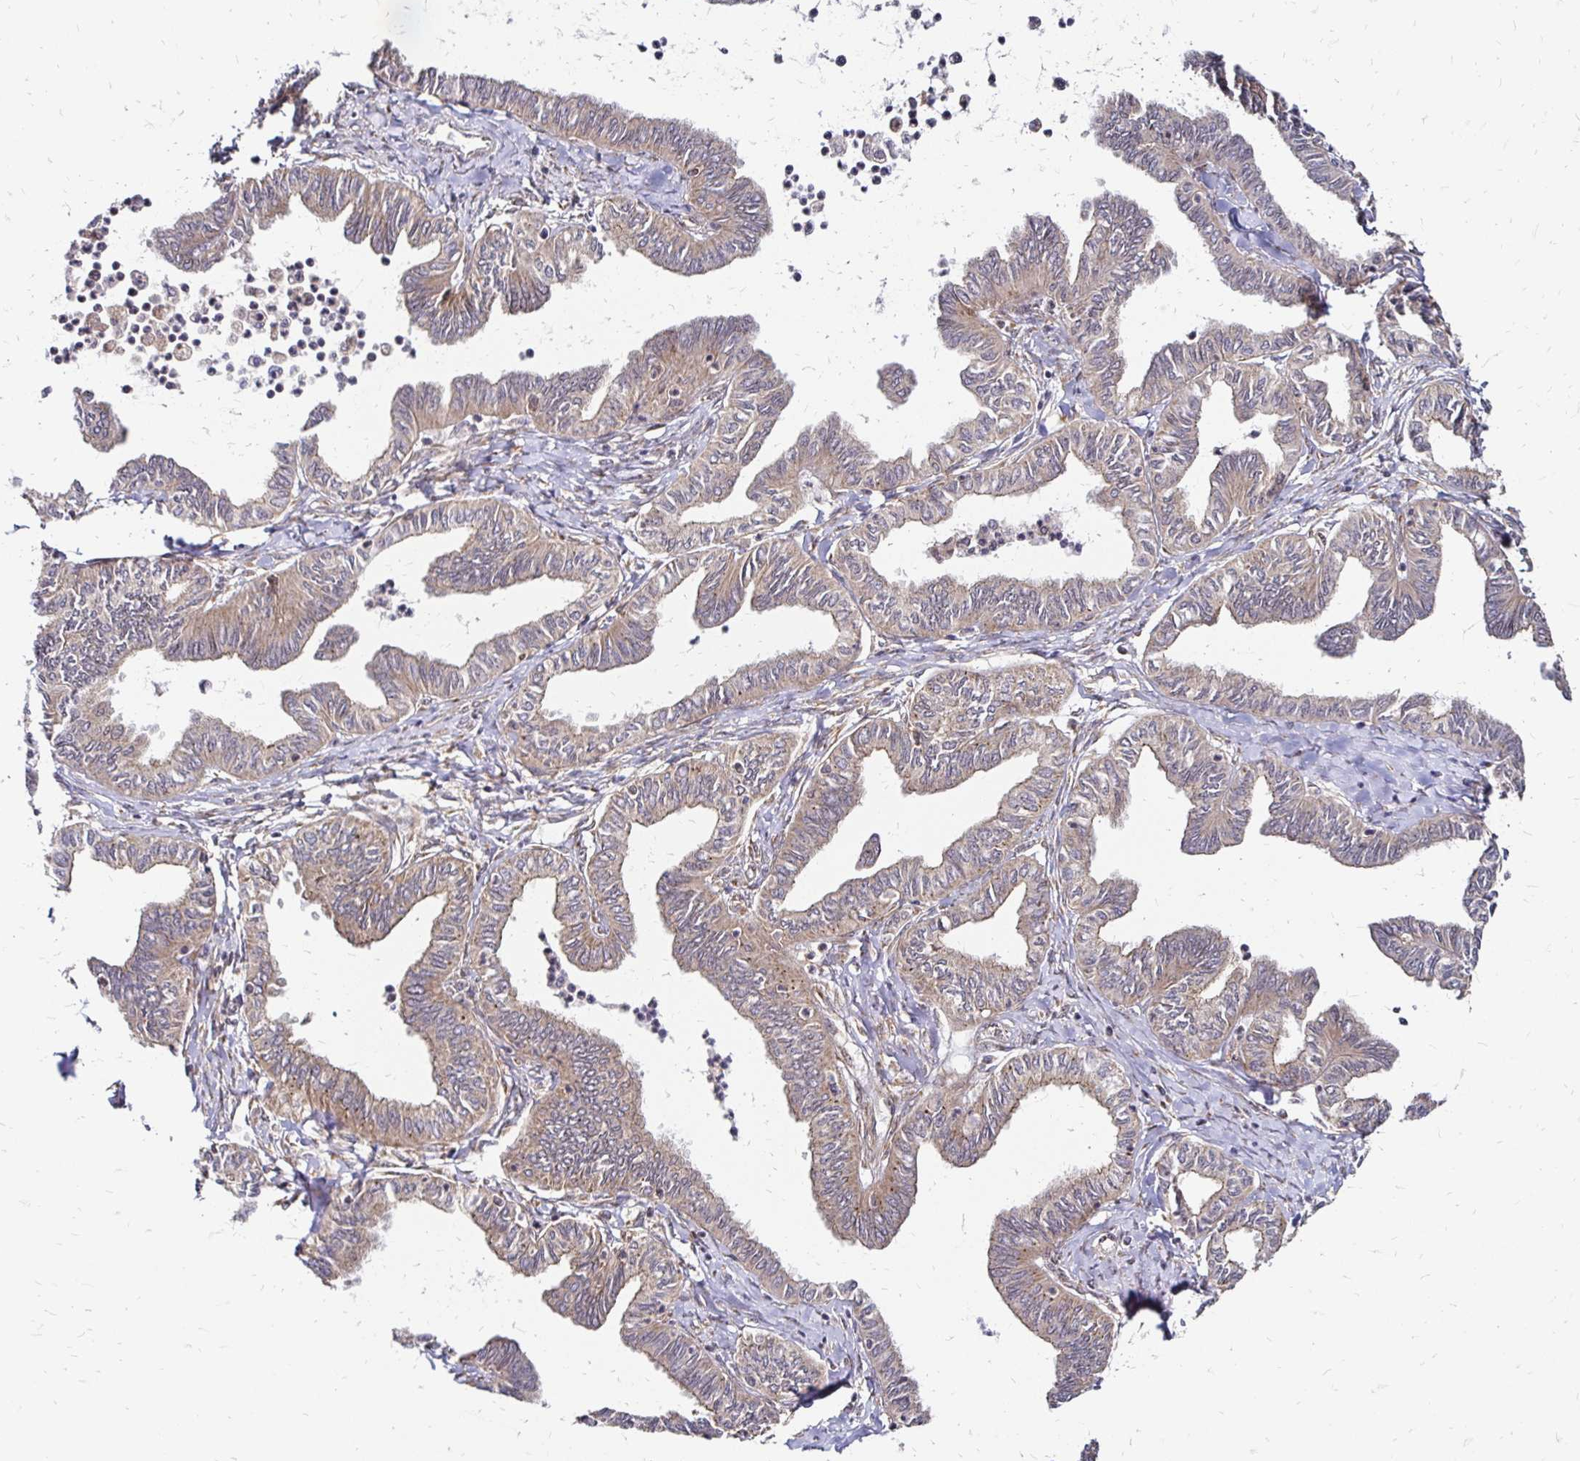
{"staining": {"intensity": "weak", "quantity": "25%-75%", "location": "cytoplasmic/membranous"}, "tissue": "ovarian cancer", "cell_type": "Tumor cells", "image_type": "cancer", "snomed": [{"axis": "morphology", "description": "Carcinoma, endometroid"}, {"axis": "topography", "description": "Ovary"}], "caption": "A brown stain highlights weak cytoplasmic/membranous positivity of a protein in endometroid carcinoma (ovarian) tumor cells.", "gene": "ZW10", "patient": {"sex": "female", "age": 70}}